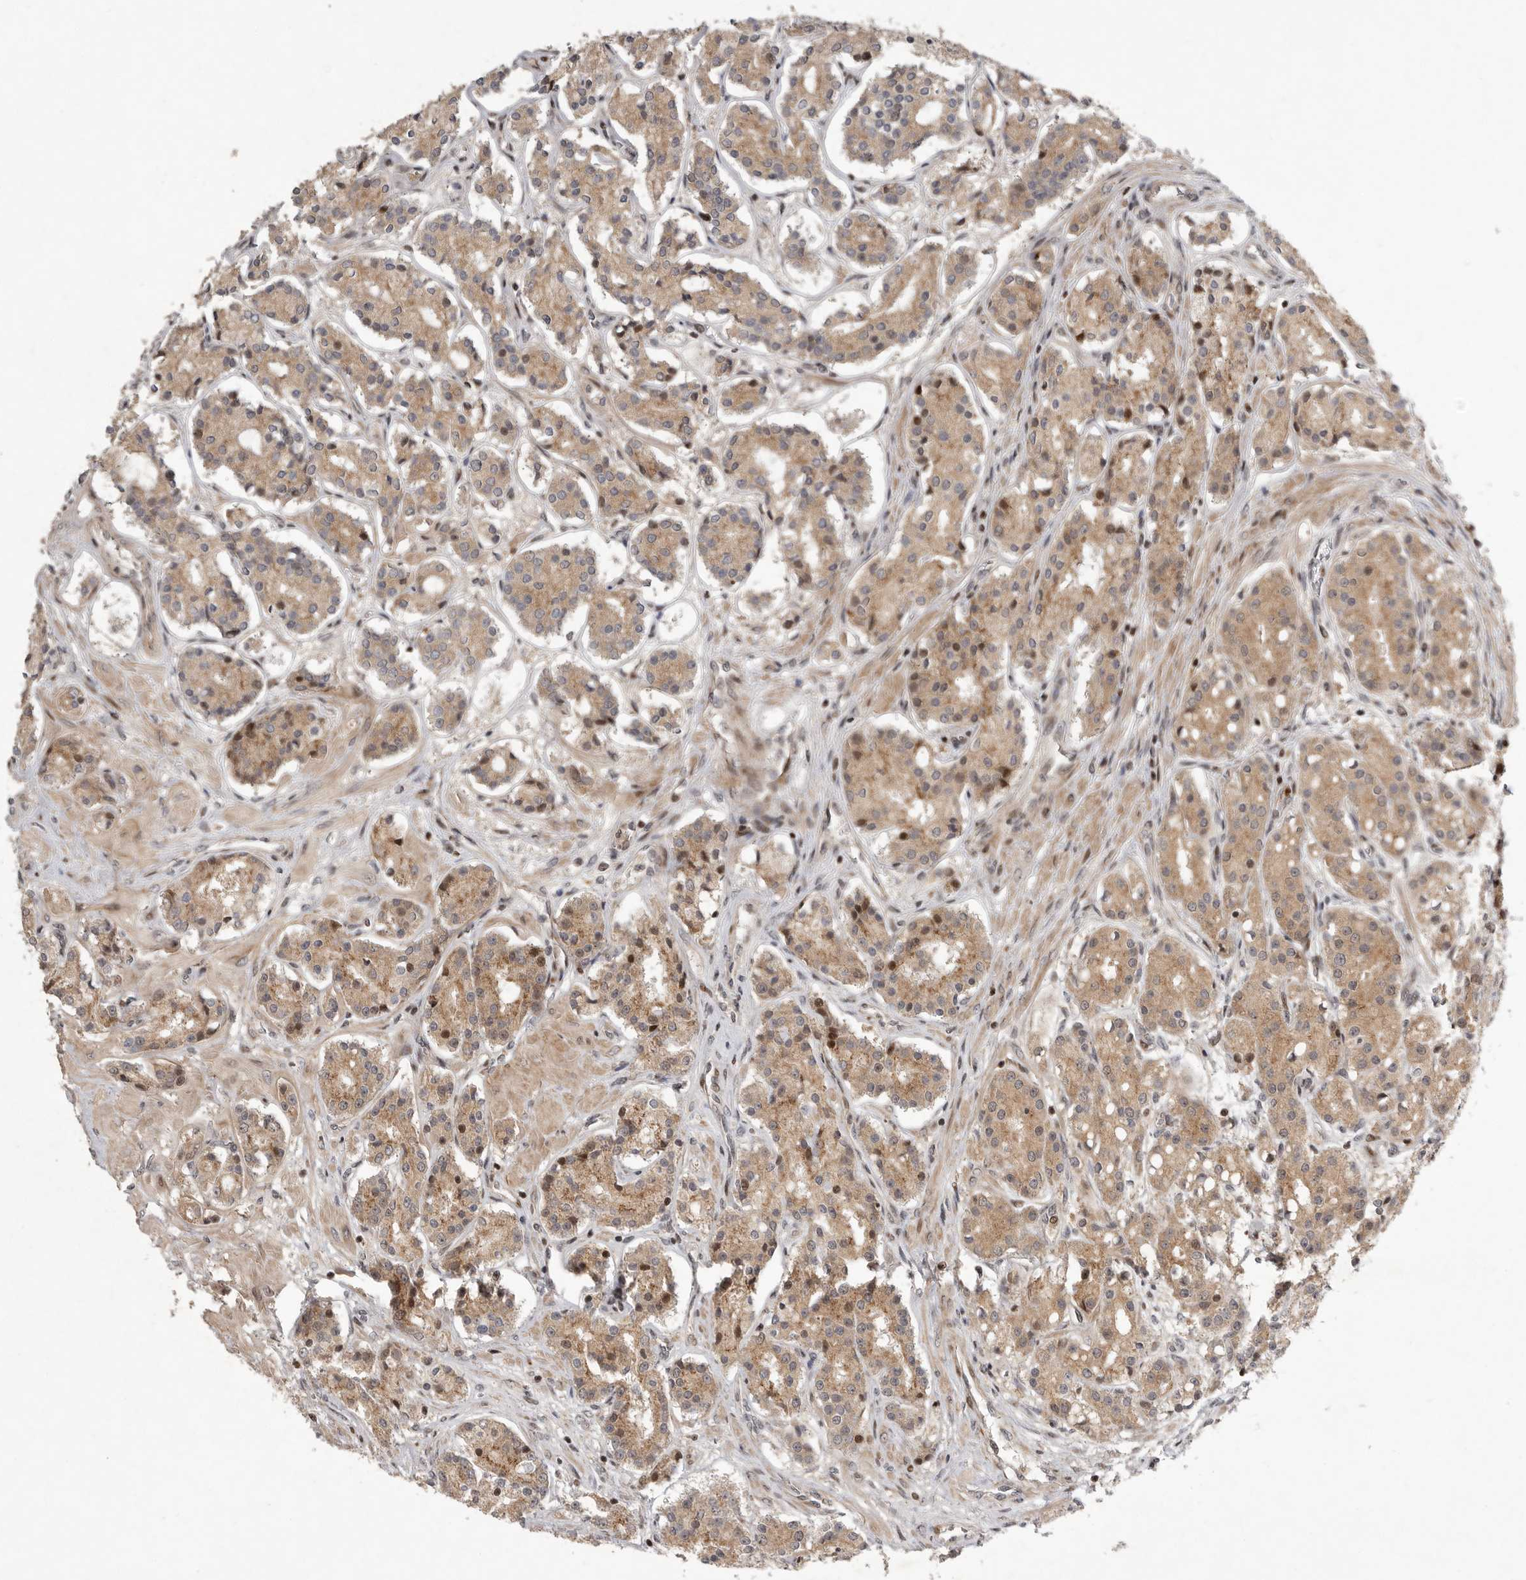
{"staining": {"intensity": "moderate", "quantity": ">75%", "location": "cytoplasmic/membranous,nuclear"}, "tissue": "prostate cancer", "cell_type": "Tumor cells", "image_type": "cancer", "snomed": [{"axis": "morphology", "description": "Adenocarcinoma, High grade"}, {"axis": "topography", "description": "Prostate"}], "caption": "Immunohistochemistry (DAB (3,3'-diaminobenzidine)) staining of prostate cancer exhibits moderate cytoplasmic/membranous and nuclear protein positivity in about >75% of tumor cells.", "gene": "RABIF", "patient": {"sex": "male", "age": 60}}